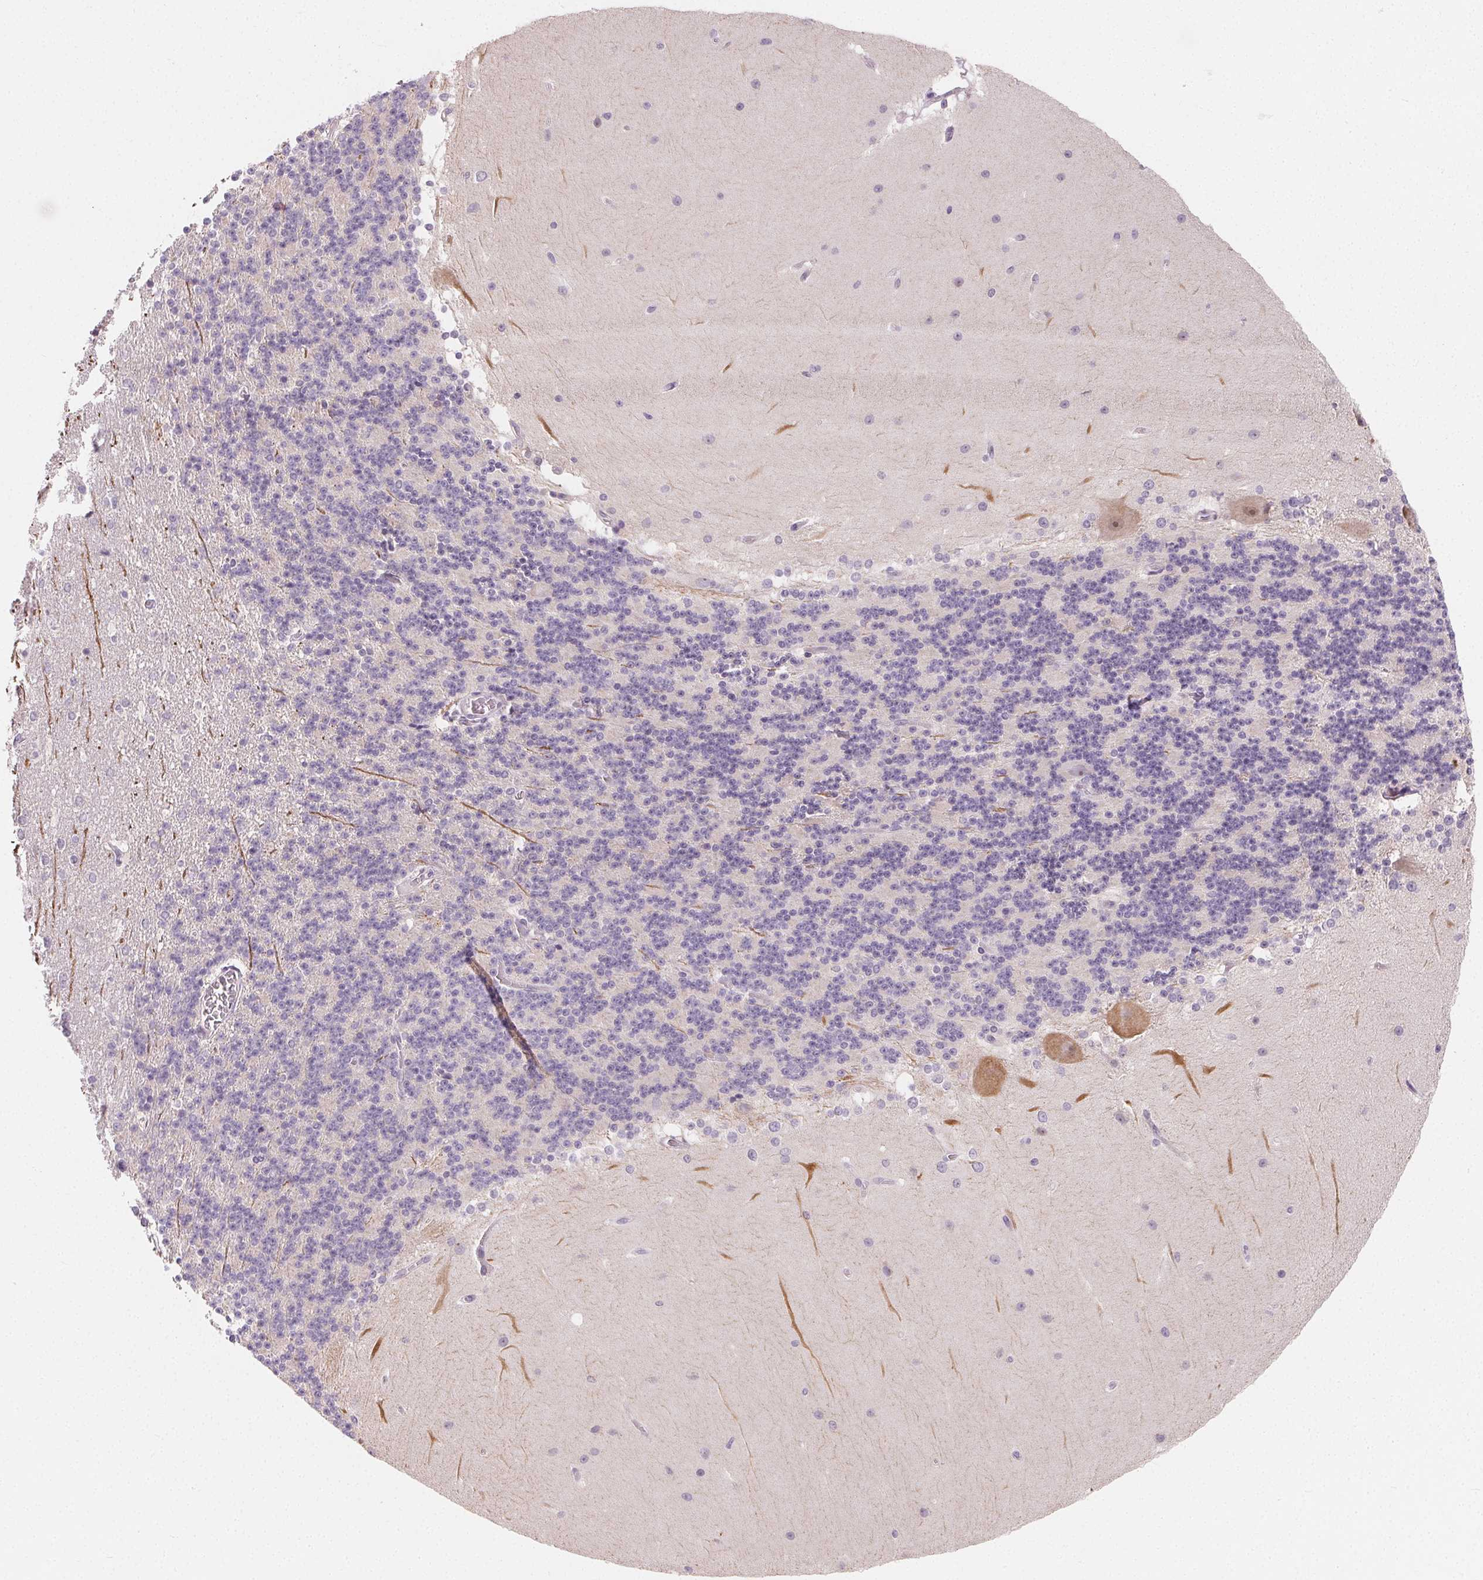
{"staining": {"intensity": "negative", "quantity": "none", "location": "none"}, "tissue": "cerebellum", "cell_type": "Cells in granular layer", "image_type": "normal", "snomed": [{"axis": "morphology", "description": "Normal tissue, NOS"}, {"axis": "topography", "description": "Cerebellum"}], "caption": "Immunohistochemistry micrograph of normal cerebellum: cerebellum stained with DAB exhibits no significant protein positivity in cells in granular layer.", "gene": "MYBL1", "patient": {"sex": "female", "age": 19}}